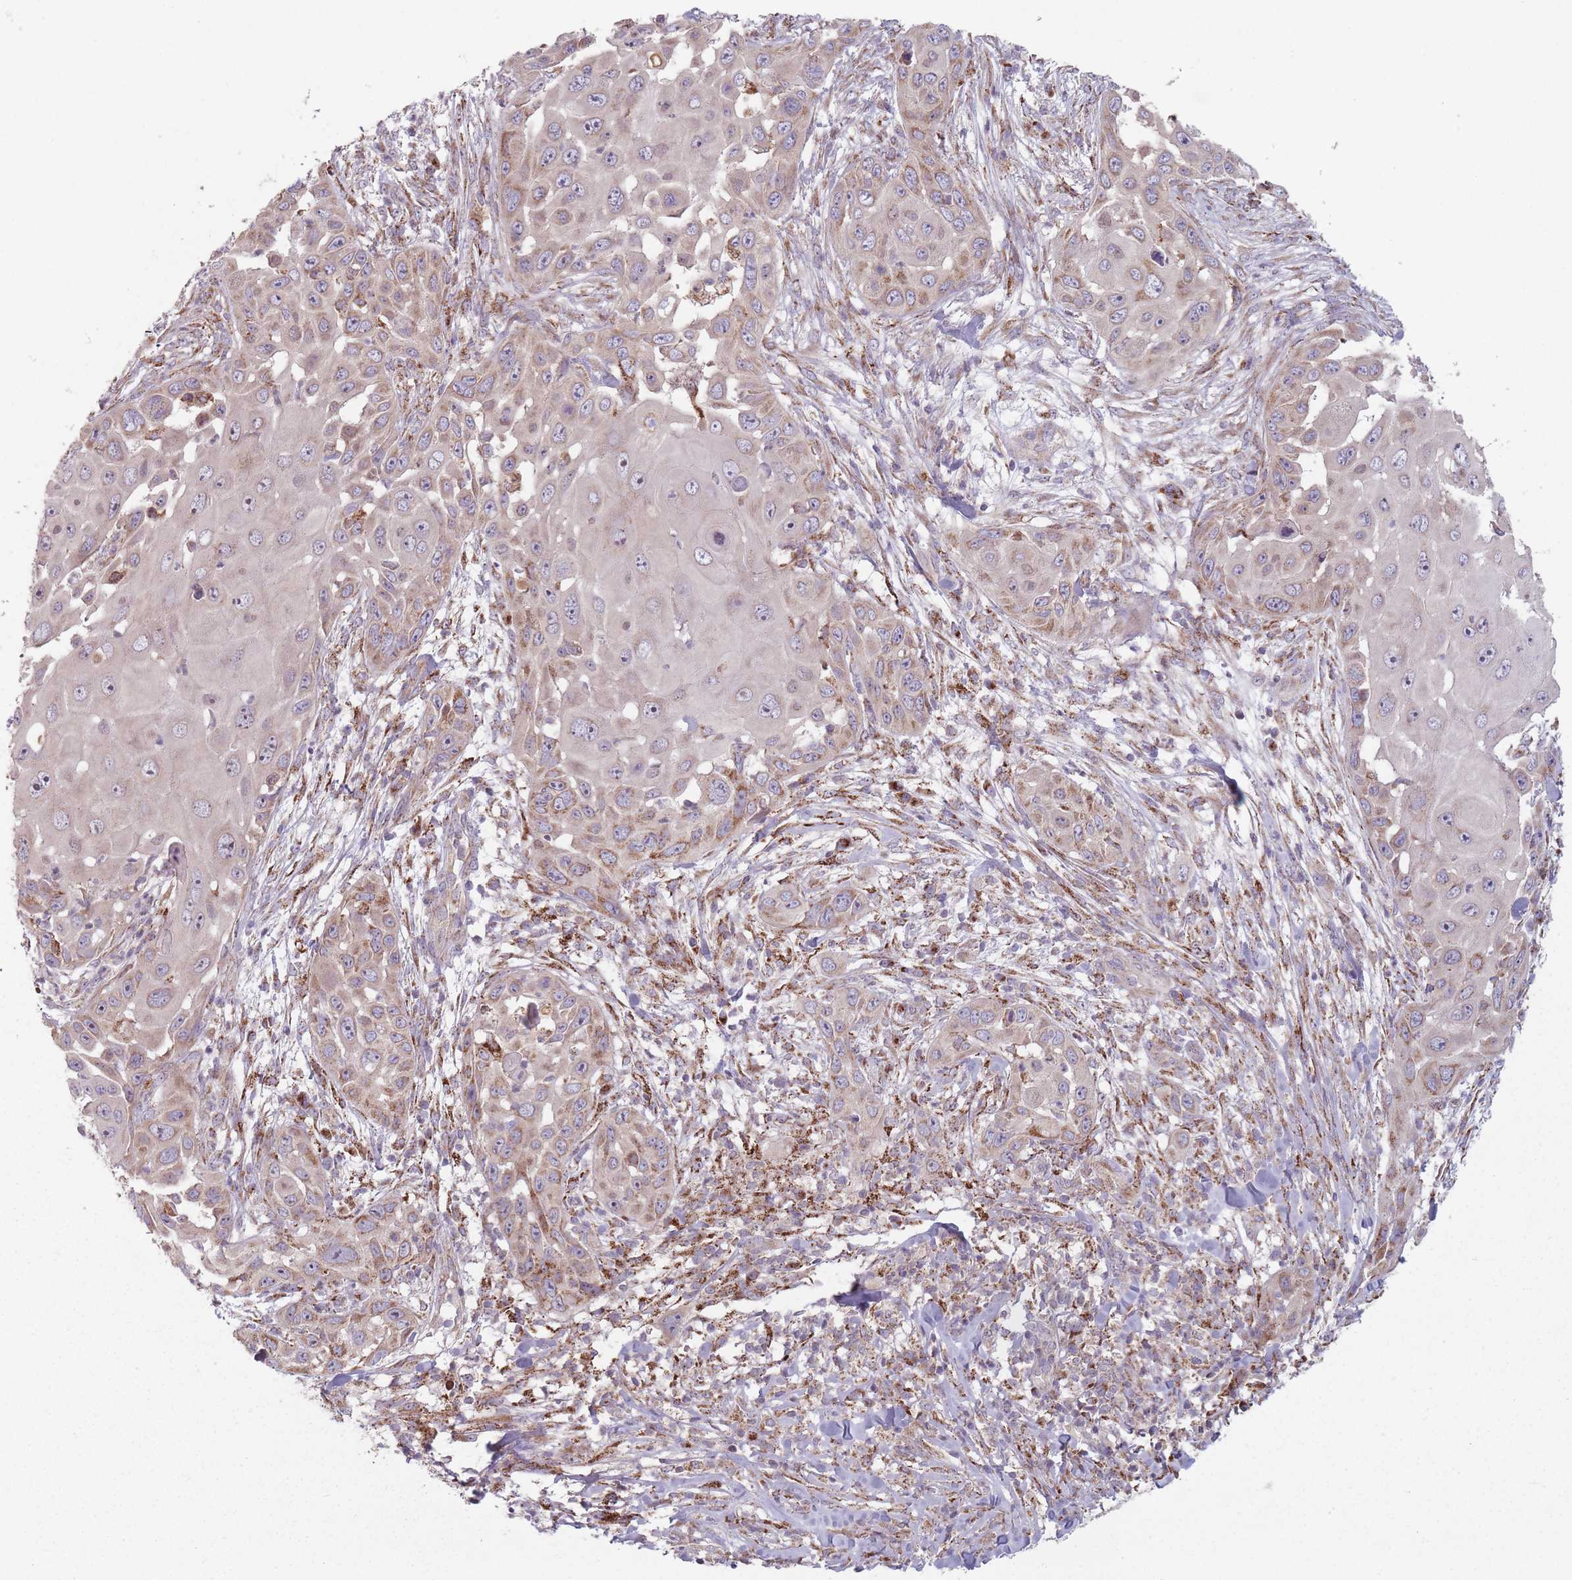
{"staining": {"intensity": "moderate", "quantity": "<25%", "location": "cytoplasmic/membranous"}, "tissue": "skin cancer", "cell_type": "Tumor cells", "image_type": "cancer", "snomed": [{"axis": "morphology", "description": "Squamous cell carcinoma, NOS"}, {"axis": "topography", "description": "Skin"}], "caption": "A brown stain highlights moderate cytoplasmic/membranous expression of a protein in human skin squamous cell carcinoma tumor cells.", "gene": "OR10Q1", "patient": {"sex": "female", "age": 44}}